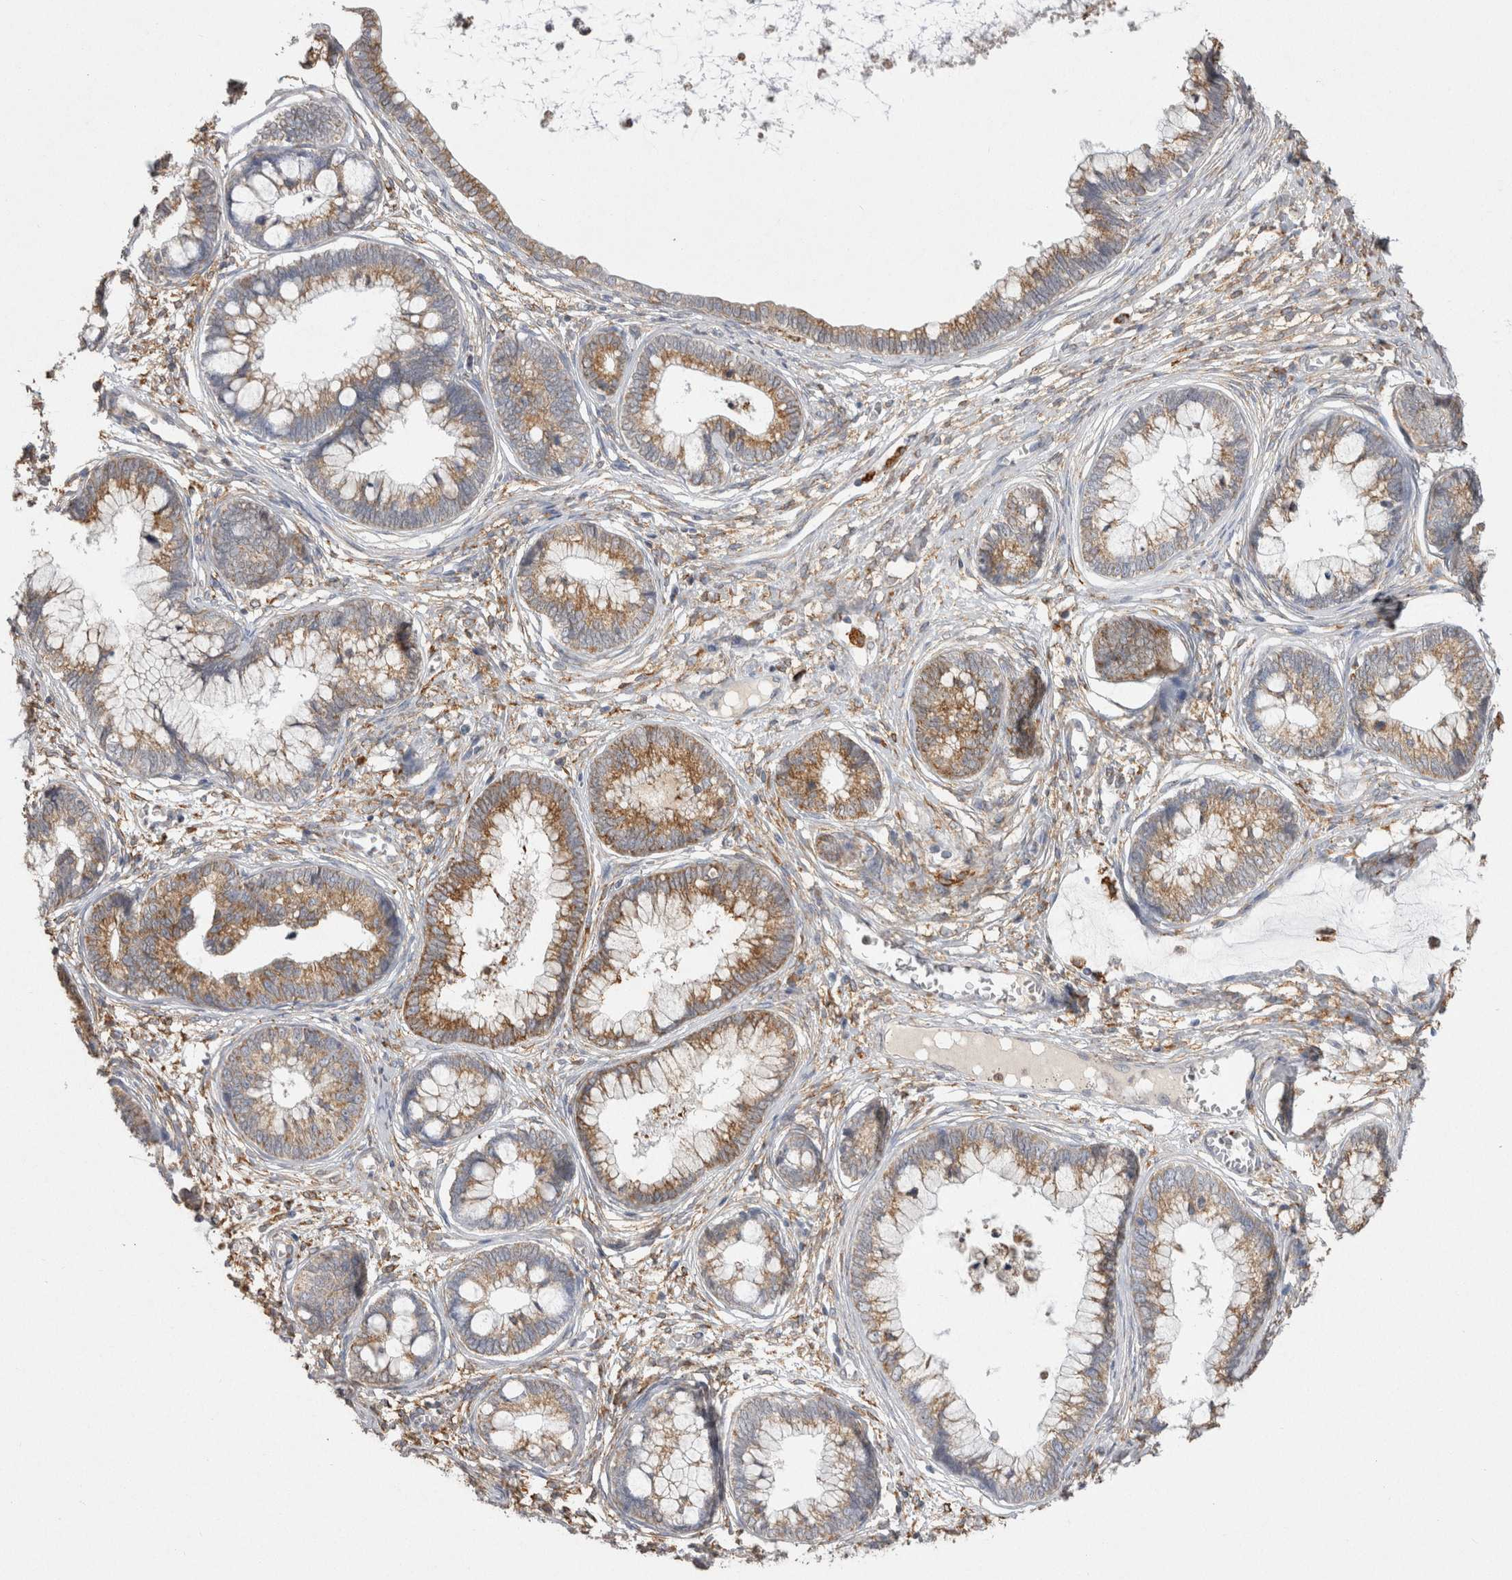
{"staining": {"intensity": "moderate", "quantity": ">75%", "location": "cytoplasmic/membranous"}, "tissue": "cervical cancer", "cell_type": "Tumor cells", "image_type": "cancer", "snomed": [{"axis": "morphology", "description": "Adenocarcinoma, NOS"}, {"axis": "topography", "description": "Cervix"}], "caption": "Cervical cancer (adenocarcinoma) stained for a protein (brown) shows moderate cytoplasmic/membranous positive expression in approximately >75% of tumor cells.", "gene": "LRPAP1", "patient": {"sex": "female", "age": 44}}